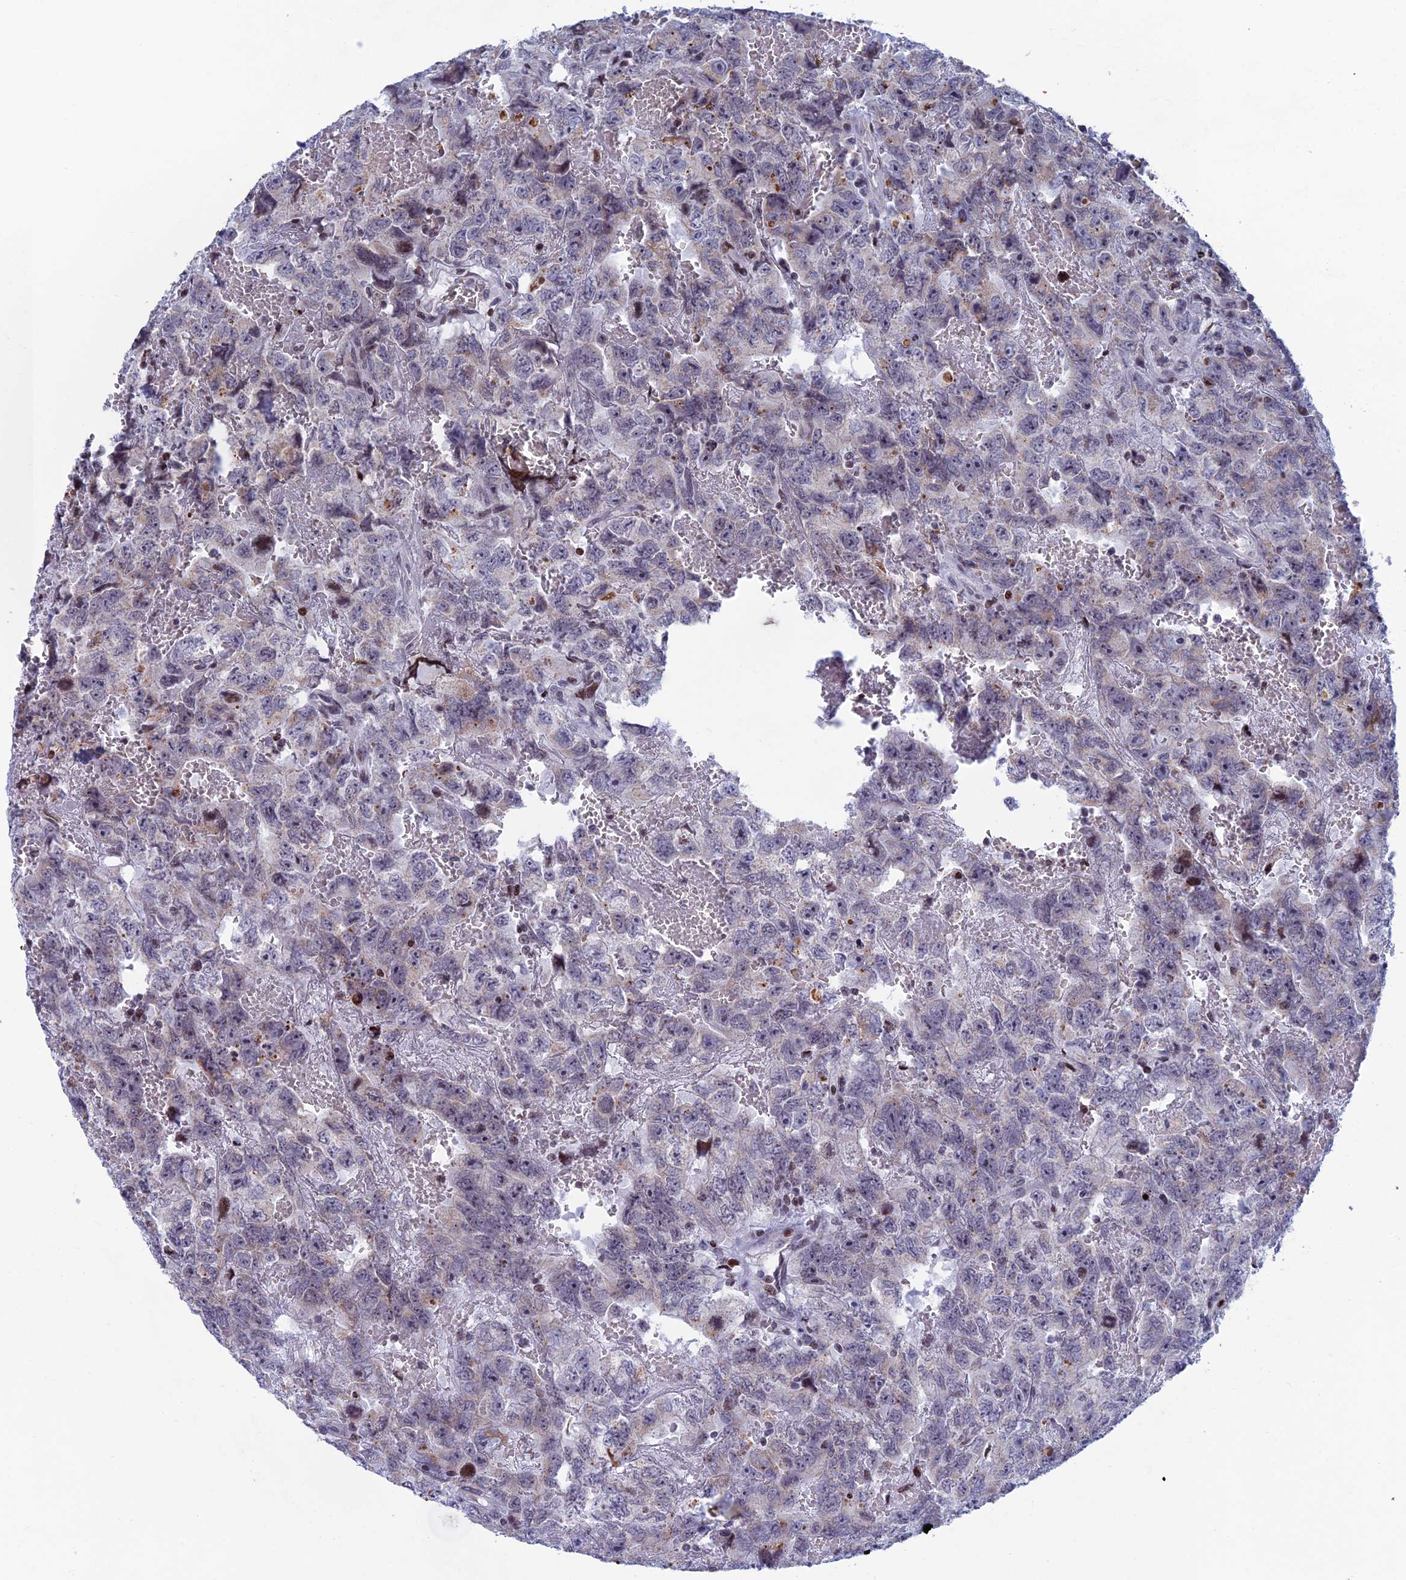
{"staining": {"intensity": "moderate", "quantity": "<25%", "location": "cytoplasmic/membranous"}, "tissue": "testis cancer", "cell_type": "Tumor cells", "image_type": "cancer", "snomed": [{"axis": "morphology", "description": "Carcinoma, Embryonal, NOS"}, {"axis": "topography", "description": "Testis"}], "caption": "DAB immunohistochemical staining of embryonal carcinoma (testis) reveals moderate cytoplasmic/membranous protein expression in about <25% of tumor cells. (Stains: DAB in brown, nuclei in blue, Microscopy: brightfield microscopy at high magnification).", "gene": "AFF3", "patient": {"sex": "male", "age": 45}}